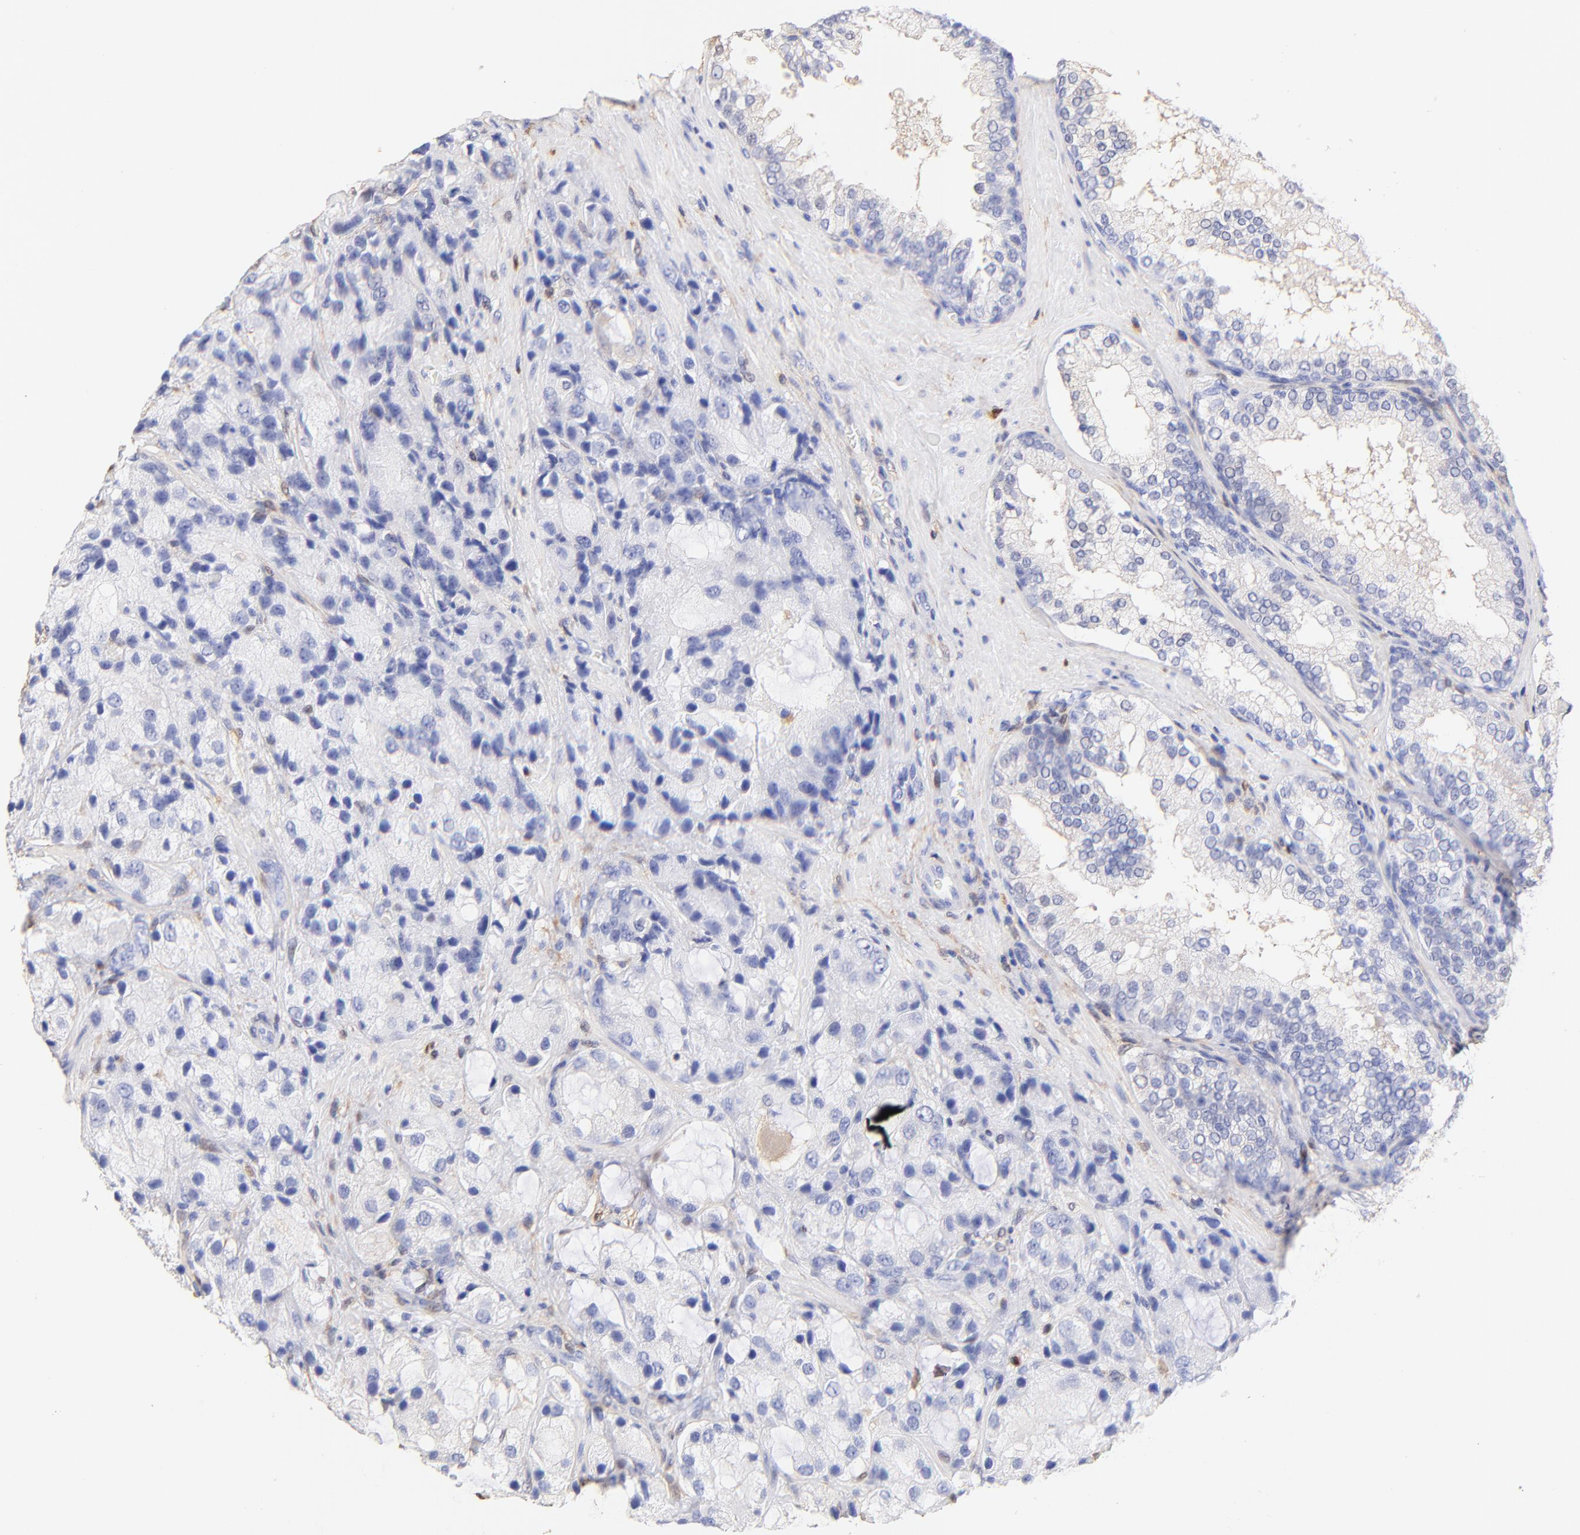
{"staining": {"intensity": "negative", "quantity": "none", "location": "none"}, "tissue": "prostate cancer", "cell_type": "Tumor cells", "image_type": "cancer", "snomed": [{"axis": "morphology", "description": "Adenocarcinoma, High grade"}, {"axis": "topography", "description": "Prostate"}], "caption": "Immunohistochemistry (IHC) micrograph of neoplastic tissue: prostate cancer stained with DAB exhibits no significant protein expression in tumor cells. (DAB (3,3'-diaminobenzidine) immunohistochemistry, high magnification).", "gene": "ALDH1A1", "patient": {"sex": "male", "age": 70}}